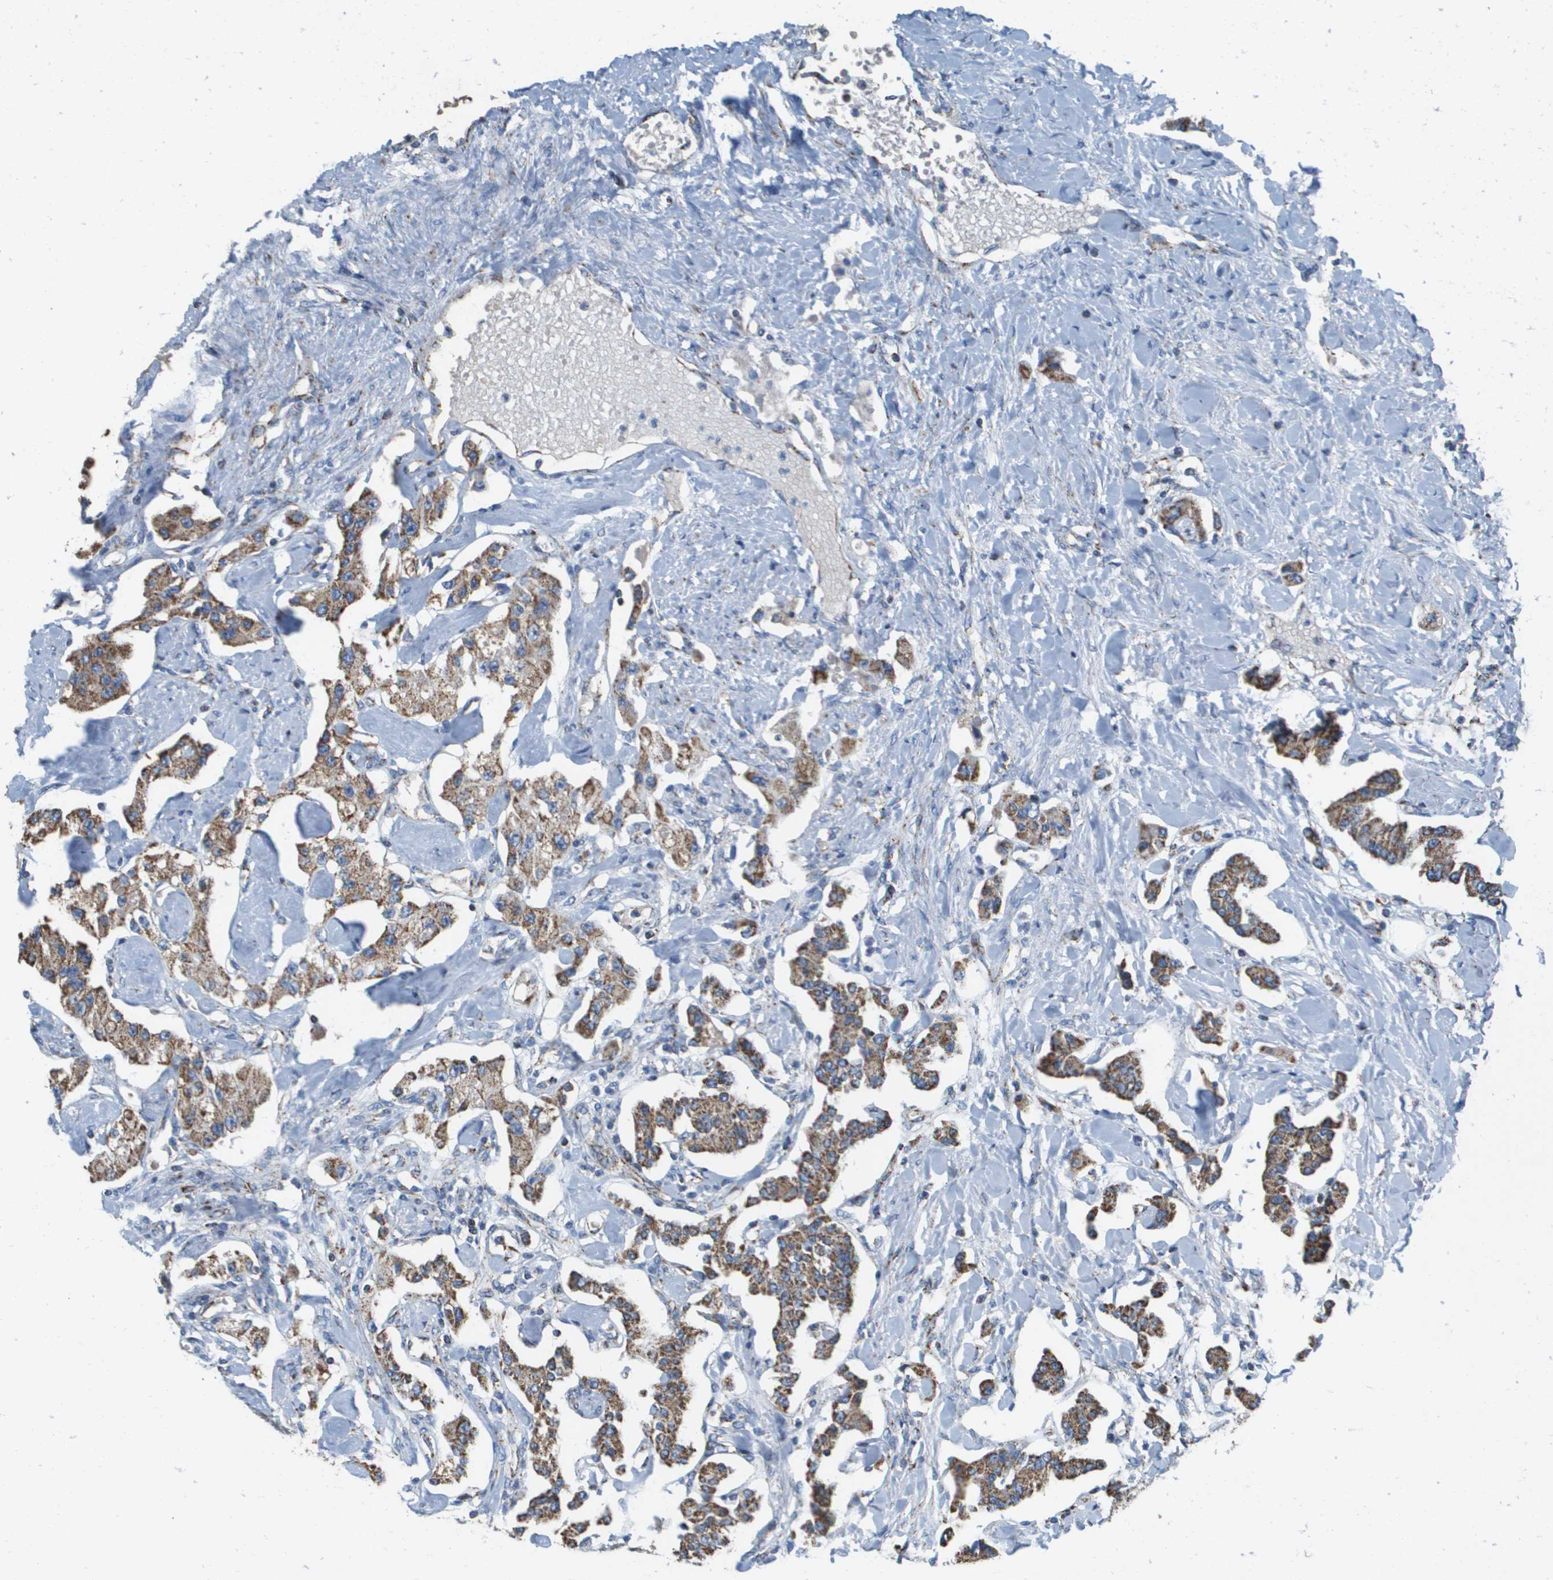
{"staining": {"intensity": "moderate", "quantity": ">75%", "location": "cytoplasmic/membranous"}, "tissue": "carcinoid", "cell_type": "Tumor cells", "image_type": "cancer", "snomed": [{"axis": "morphology", "description": "Carcinoid, malignant, NOS"}, {"axis": "topography", "description": "Pancreas"}], "caption": "A brown stain labels moderate cytoplasmic/membranous expression of a protein in human carcinoid tumor cells.", "gene": "ATP5F1B", "patient": {"sex": "male", "age": 41}}